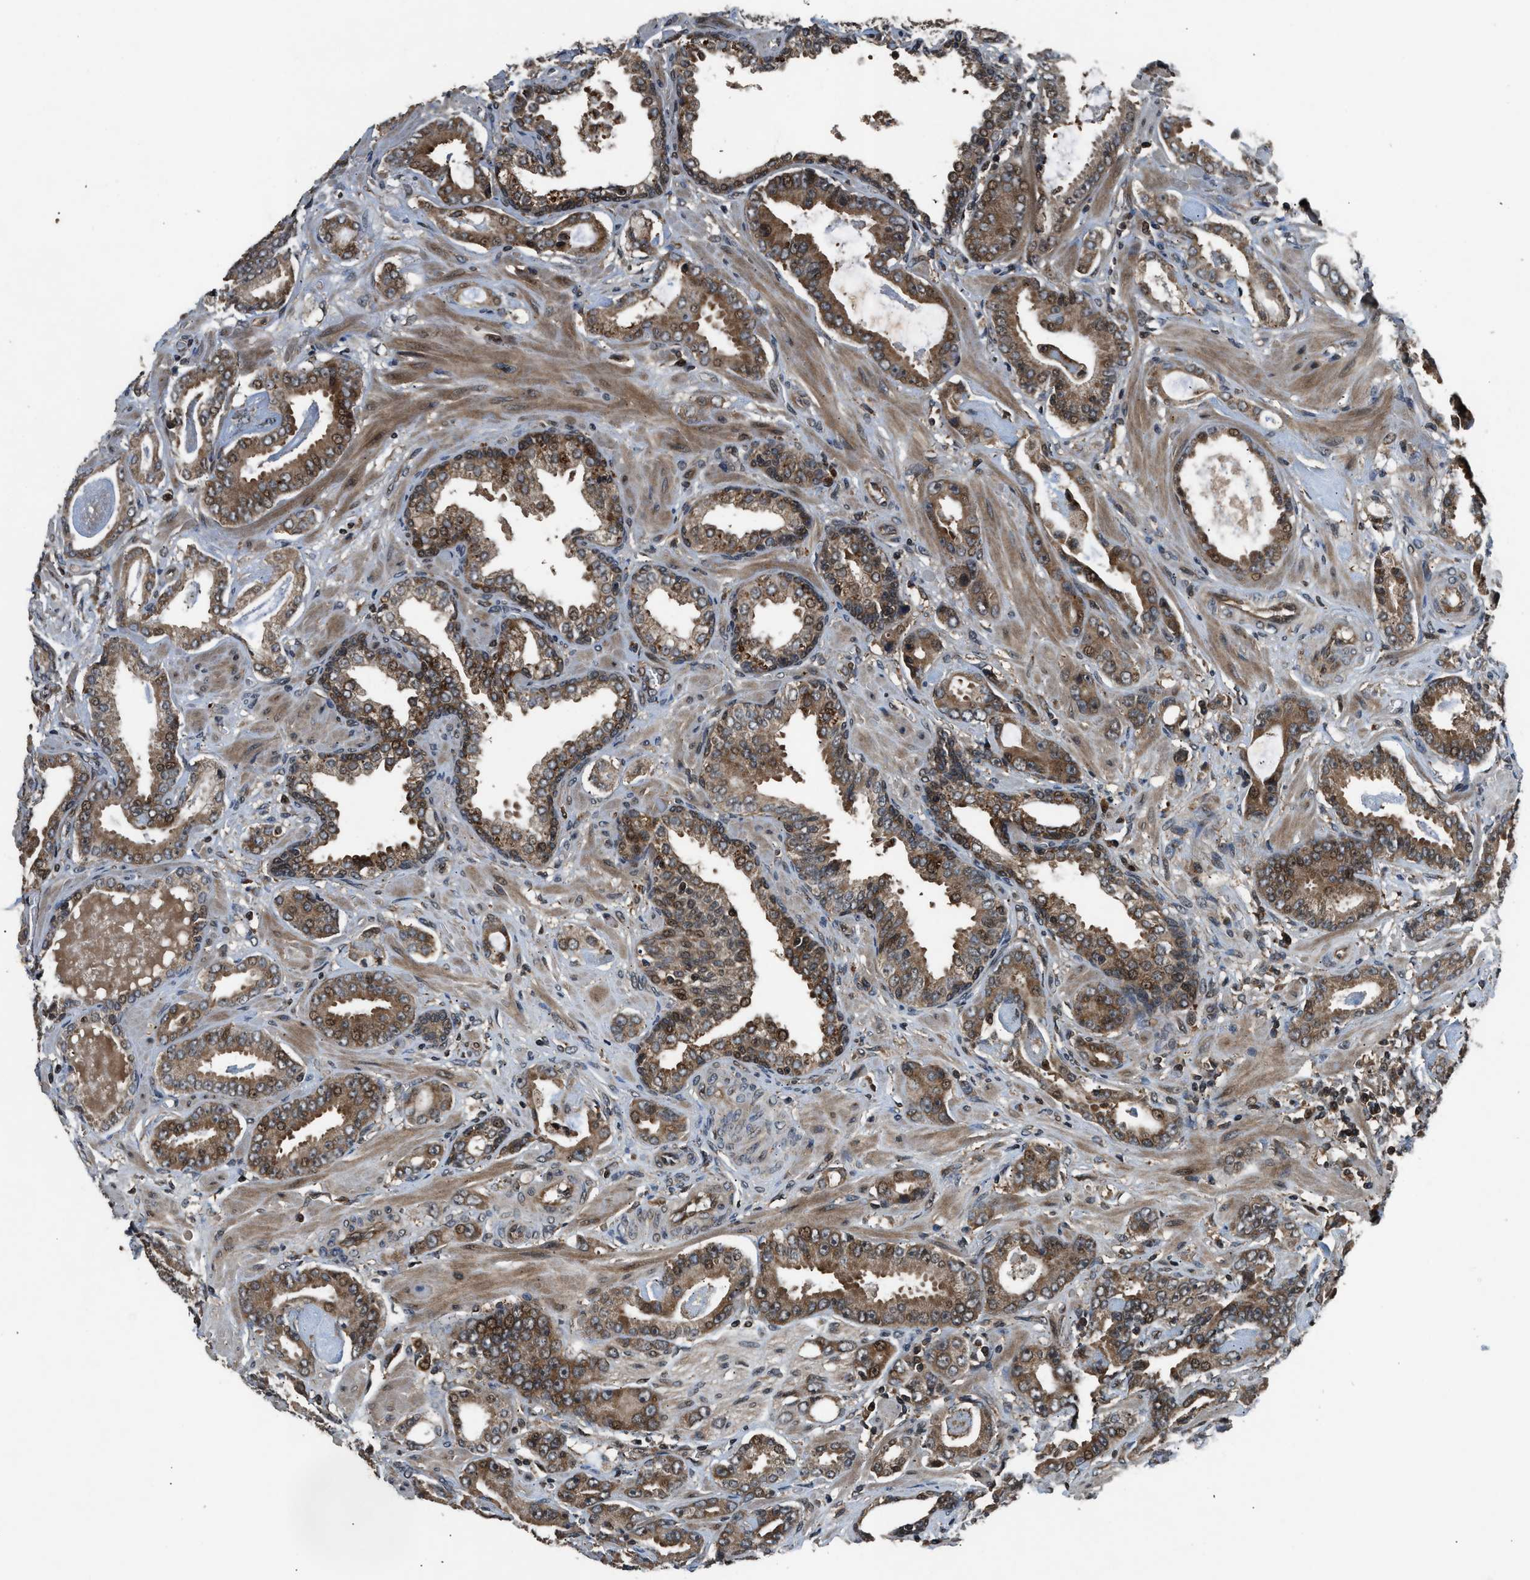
{"staining": {"intensity": "moderate", "quantity": ">75%", "location": "cytoplasmic/membranous"}, "tissue": "prostate cancer", "cell_type": "Tumor cells", "image_type": "cancer", "snomed": [{"axis": "morphology", "description": "Adenocarcinoma, Low grade"}, {"axis": "topography", "description": "Prostate"}], "caption": "A medium amount of moderate cytoplasmic/membranous positivity is seen in about >75% of tumor cells in prostate cancer (low-grade adenocarcinoma) tissue.", "gene": "RPS6KB1", "patient": {"sex": "male", "age": 65}}